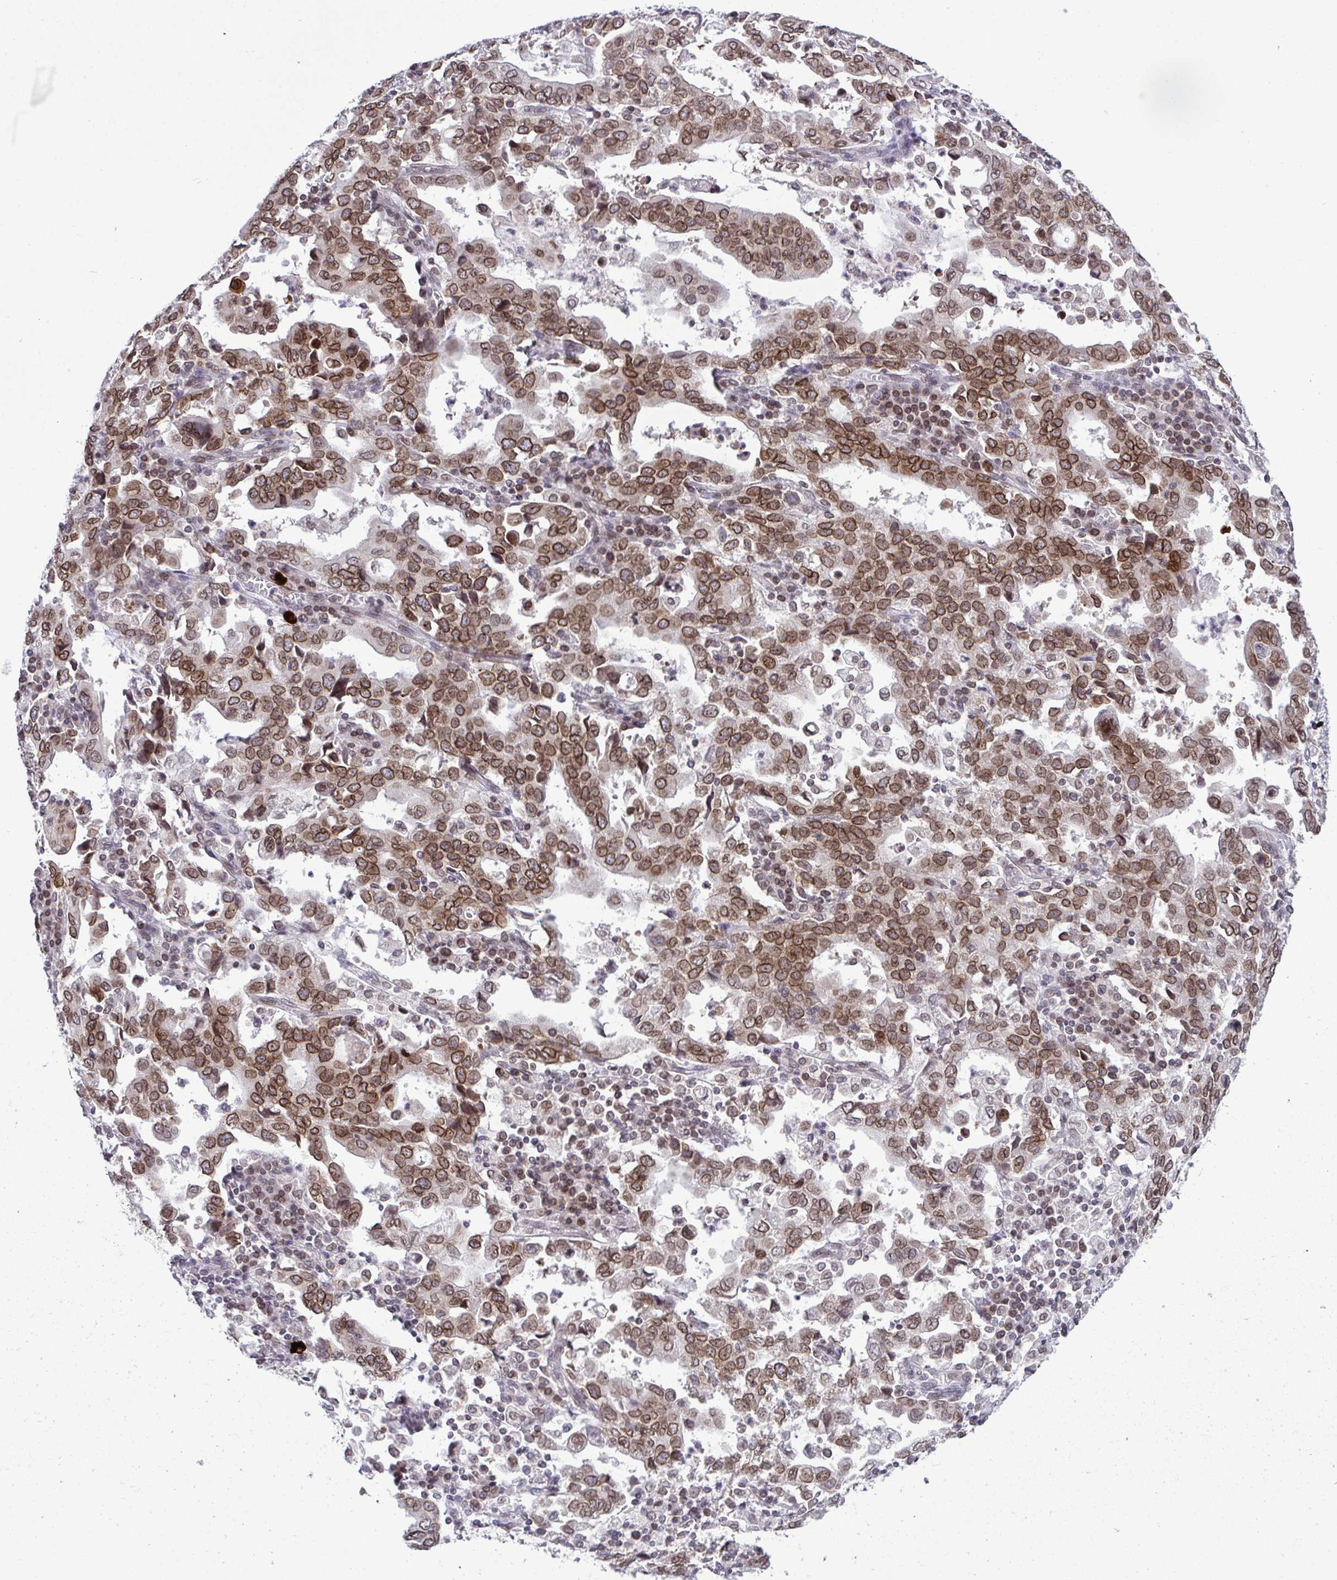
{"staining": {"intensity": "moderate", "quantity": ">75%", "location": "cytoplasmic/membranous,nuclear"}, "tissue": "stomach cancer", "cell_type": "Tumor cells", "image_type": "cancer", "snomed": [{"axis": "morphology", "description": "Adenocarcinoma, NOS"}, {"axis": "topography", "description": "Stomach, upper"}], "caption": "Tumor cells display medium levels of moderate cytoplasmic/membranous and nuclear positivity in about >75% of cells in adenocarcinoma (stomach). Nuclei are stained in blue.", "gene": "RANBP2", "patient": {"sex": "male", "age": 85}}